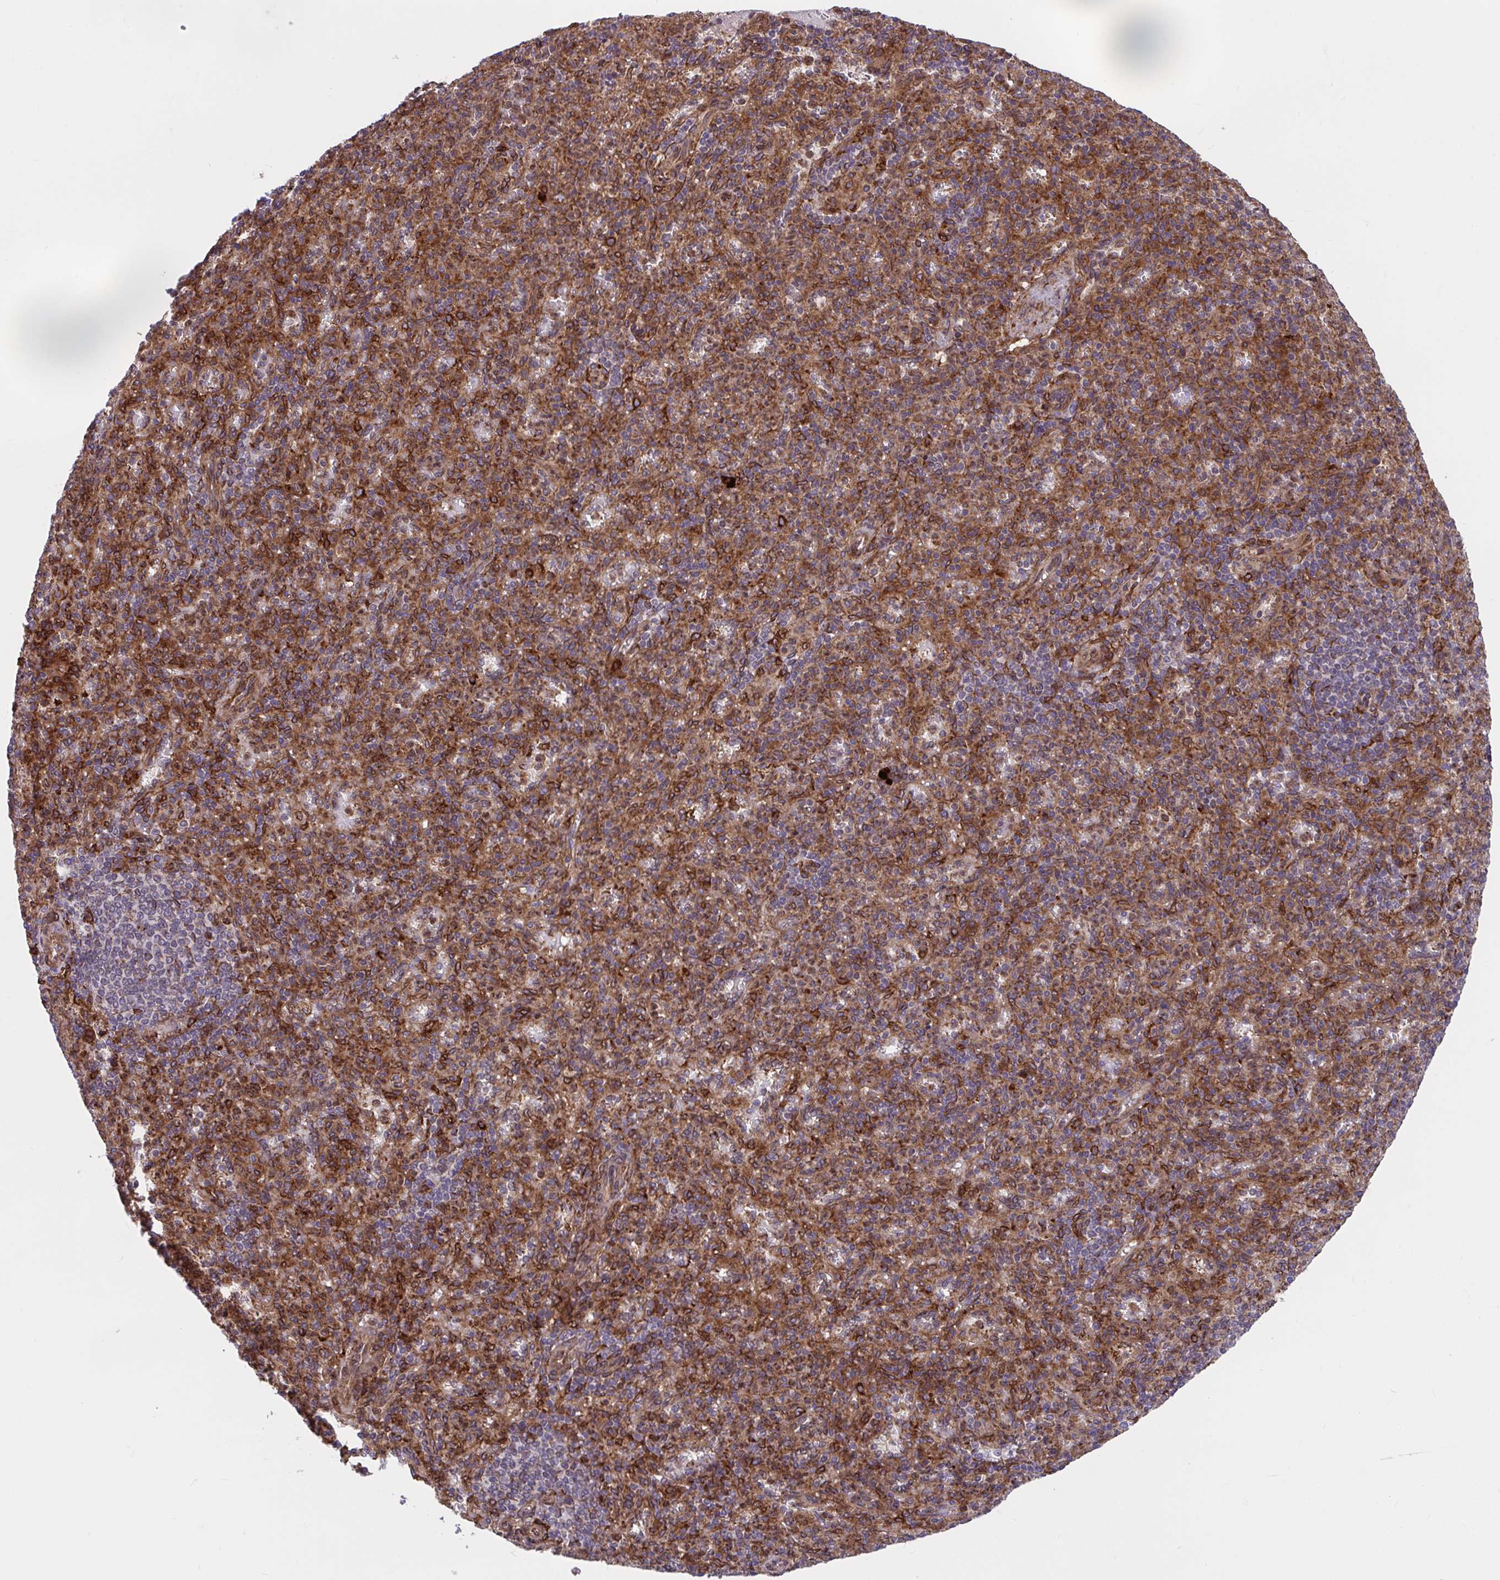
{"staining": {"intensity": "strong", "quantity": "25%-75%", "location": "cytoplasmic/membranous"}, "tissue": "spleen", "cell_type": "Cells in red pulp", "image_type": "normal", "snomed": [{"axis": "morphology", "description": "Normal tissue, NOS"}, {"axis": "topography", "description": "Spleen"}], "caption": "A brown stain shows strong cytoplasmic/membranous staining of a protein in cells in red pulp of benign spleen.", "gene": "STIM2", "patient": {"sex": "female", "age": 74}}